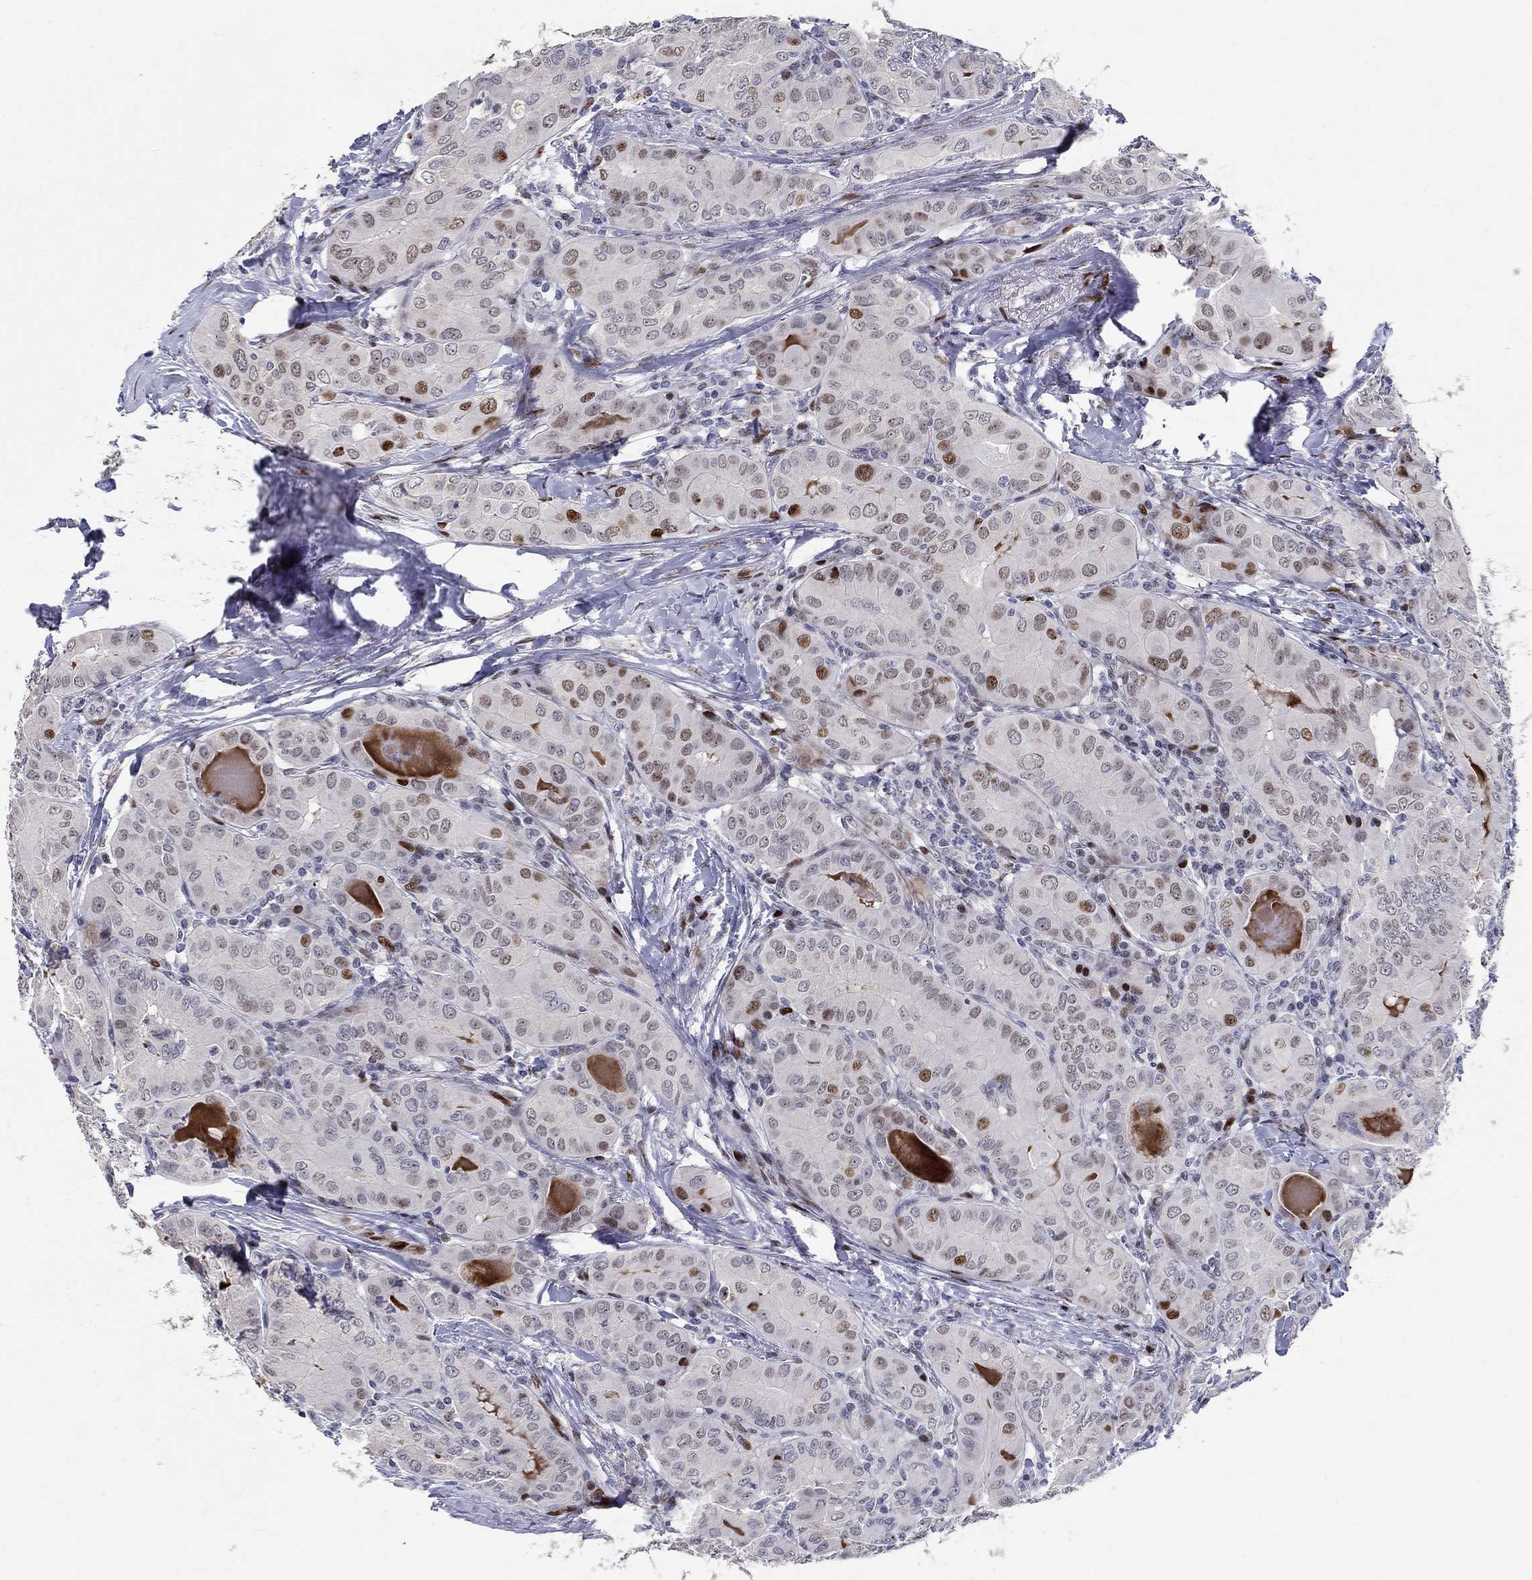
{"staining": {"intensity": "strong", "quantity": "<25%", "location": "nuclear"}, "tissue": "thyroid cancer", "cell_type": "Tumor cells", "image_type": "cancer", "snomed": [{"axis": "morphology", "description": "Papillary adenocarcinoma, NOS"}, {"axis": "topography", "description": "Thyroid gland"}], "caption": "Immunohistochemical staining of thyroid cancer displays strong nuclear protein expression in approximately <25% of tumor cells.", "gene": "RAPGEF5", "patient": {"sex": "female", "age": 37}}